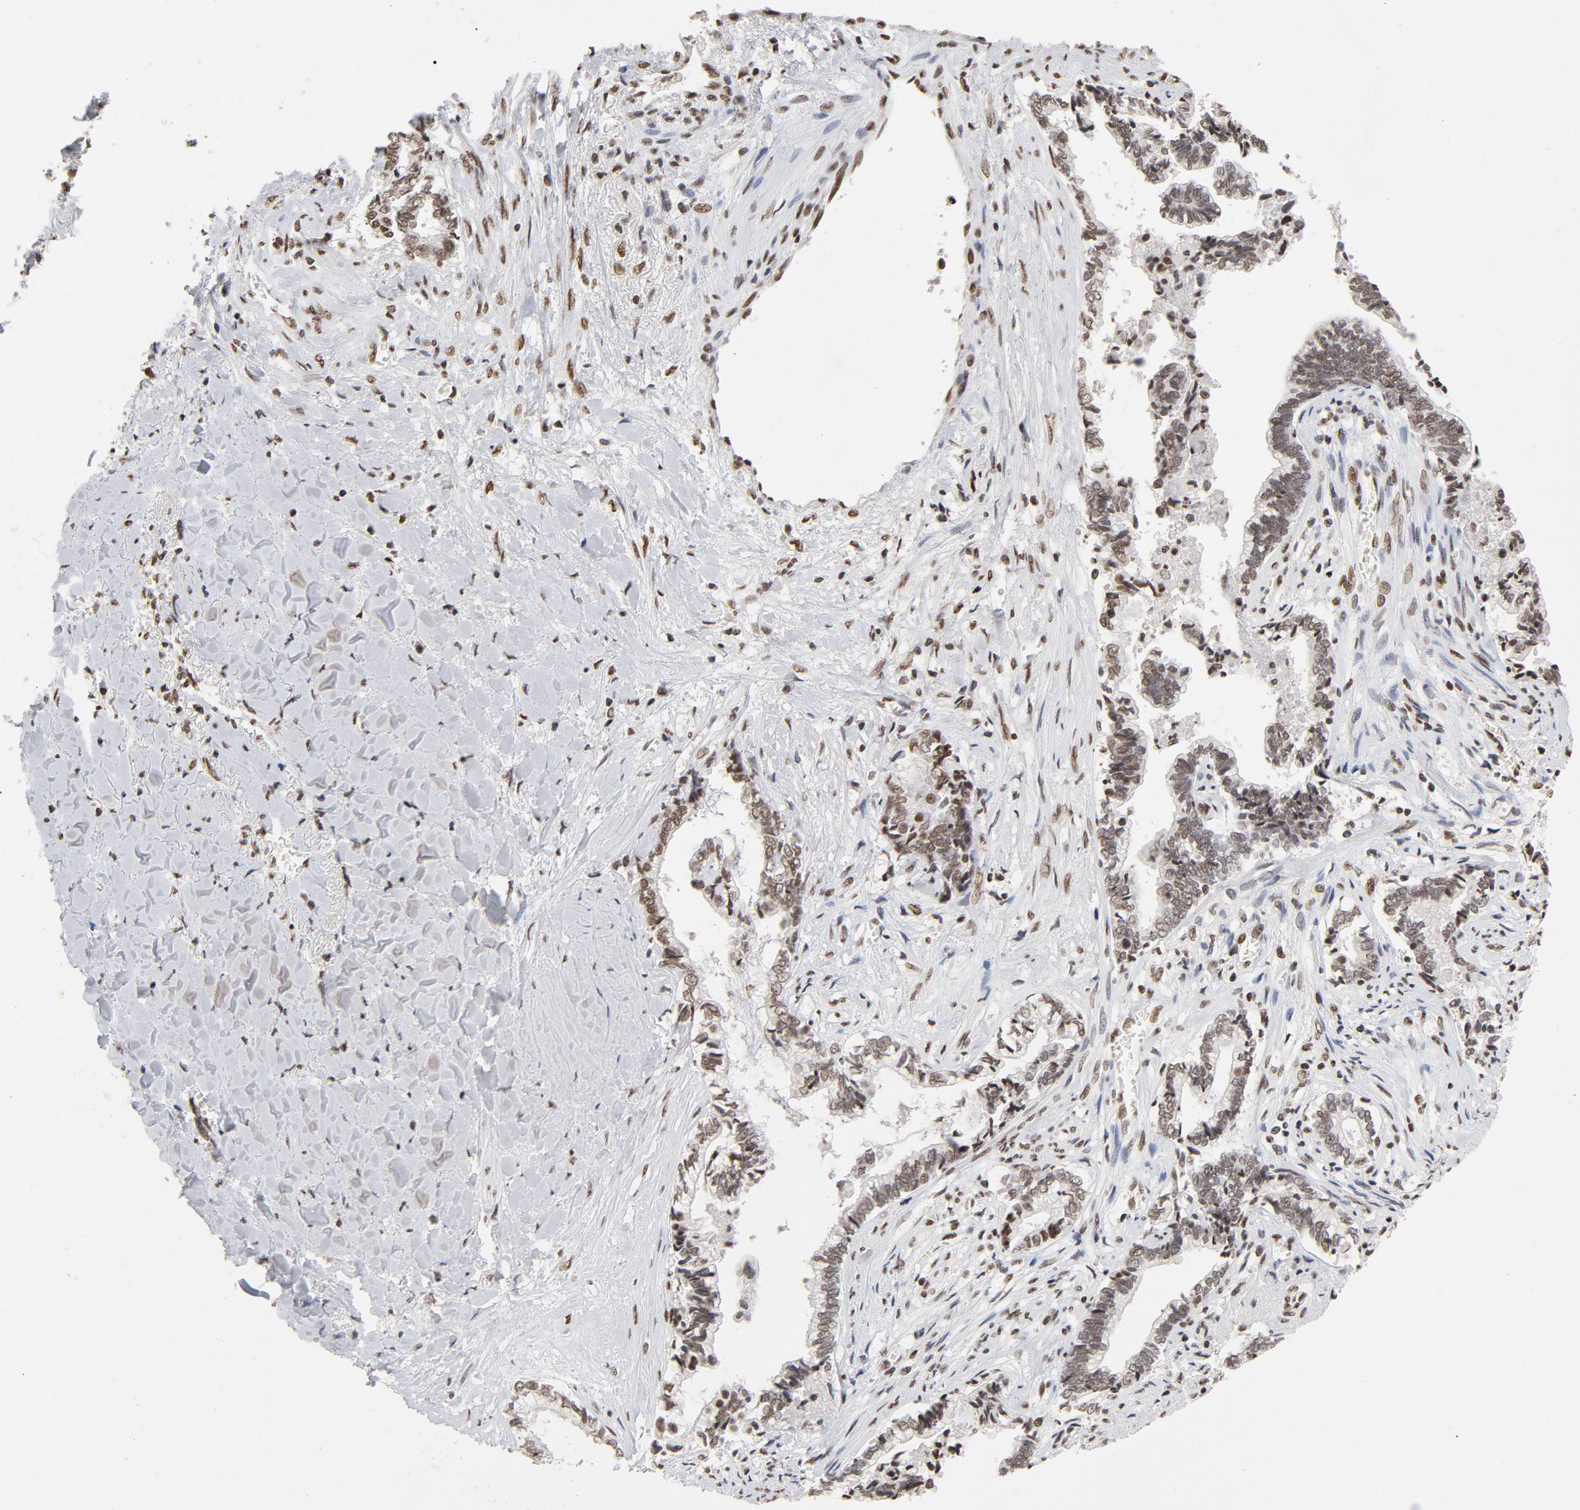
{"staining": {"intensity": "moderate", "quantity": ">75%", "location": "nuclear"}, "tissue": "liver cancer", "cell_type": "Tumor cells", "image_type": "cancer", "snomed": [{"axis": "morphology", "description": "Cholangiocarcinoma"}, {"axis": "topography", "description": "Liver"}], "caption": "Tumor cells exhibit moderate nuclear expression in about >75% of cells in liver cancer.", "gene": "TP53BP1", "patient": {"sex": "male", "age": 57}}